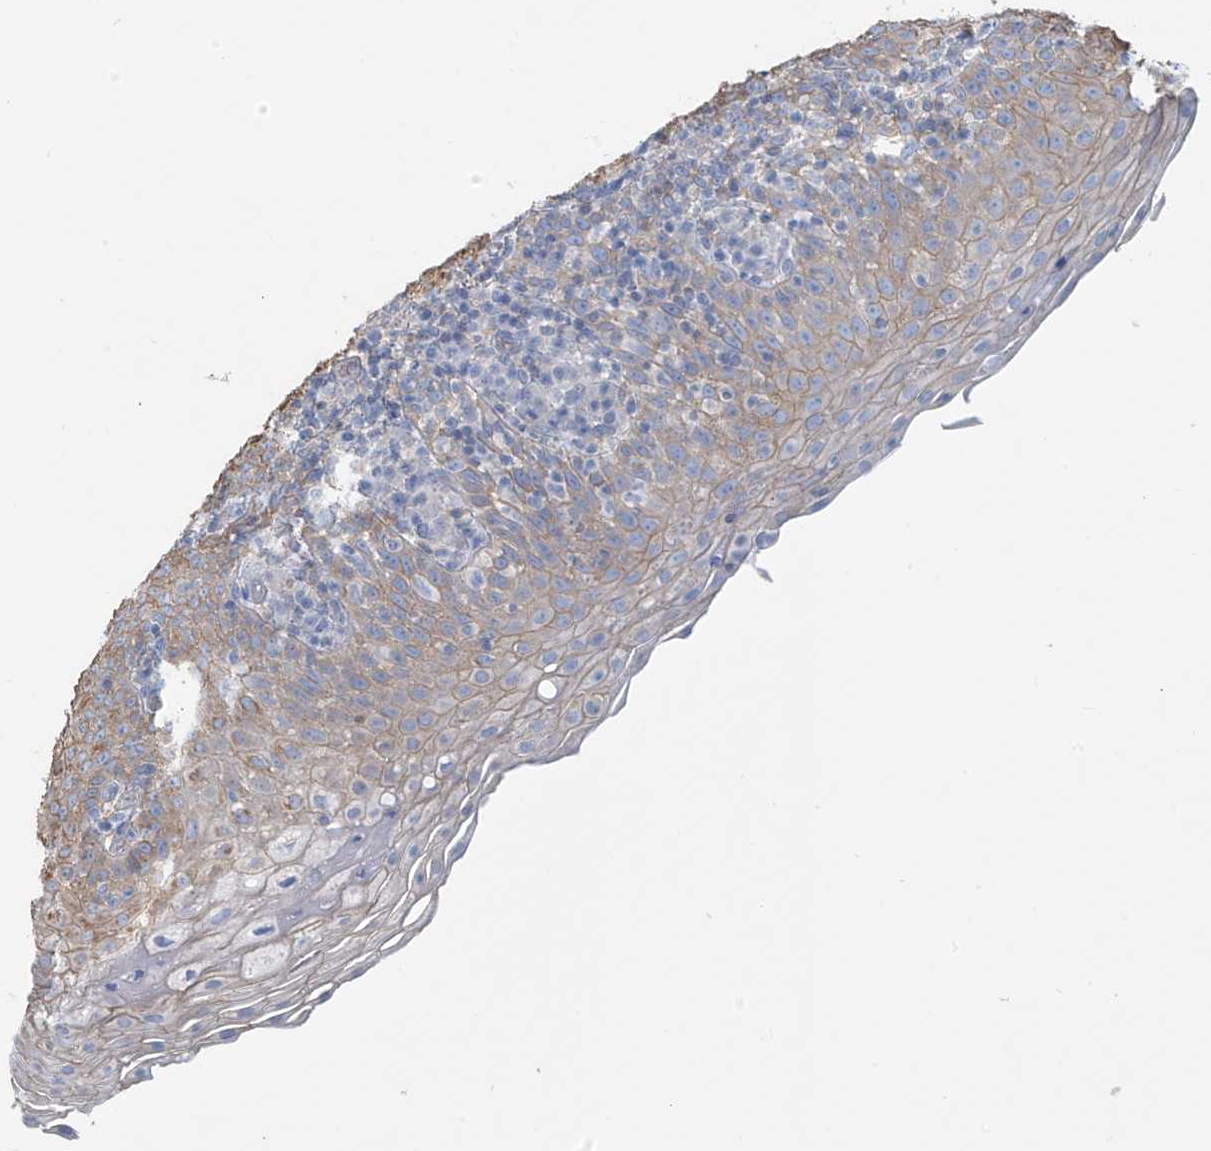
{"staining": {"intensity": "negative", "quantity": "none", "location": "none"}, "tissue": "tonsil", "cell_type": "Germinal center cells", "image_type": "normal", "snomed": [{"axis": "morphology", "description": "Normal tissue, NOS"}, {"axis": "topography", "description": "Tonsil"}], "caption": "DAB (3,3'-diaminobenzidine) immunohistochemical staining of normal human tonsil reveals no significant positivity in germinal center cells.", "gene": "ZNF846", "patient": {"sex": "female", "age": 19}}